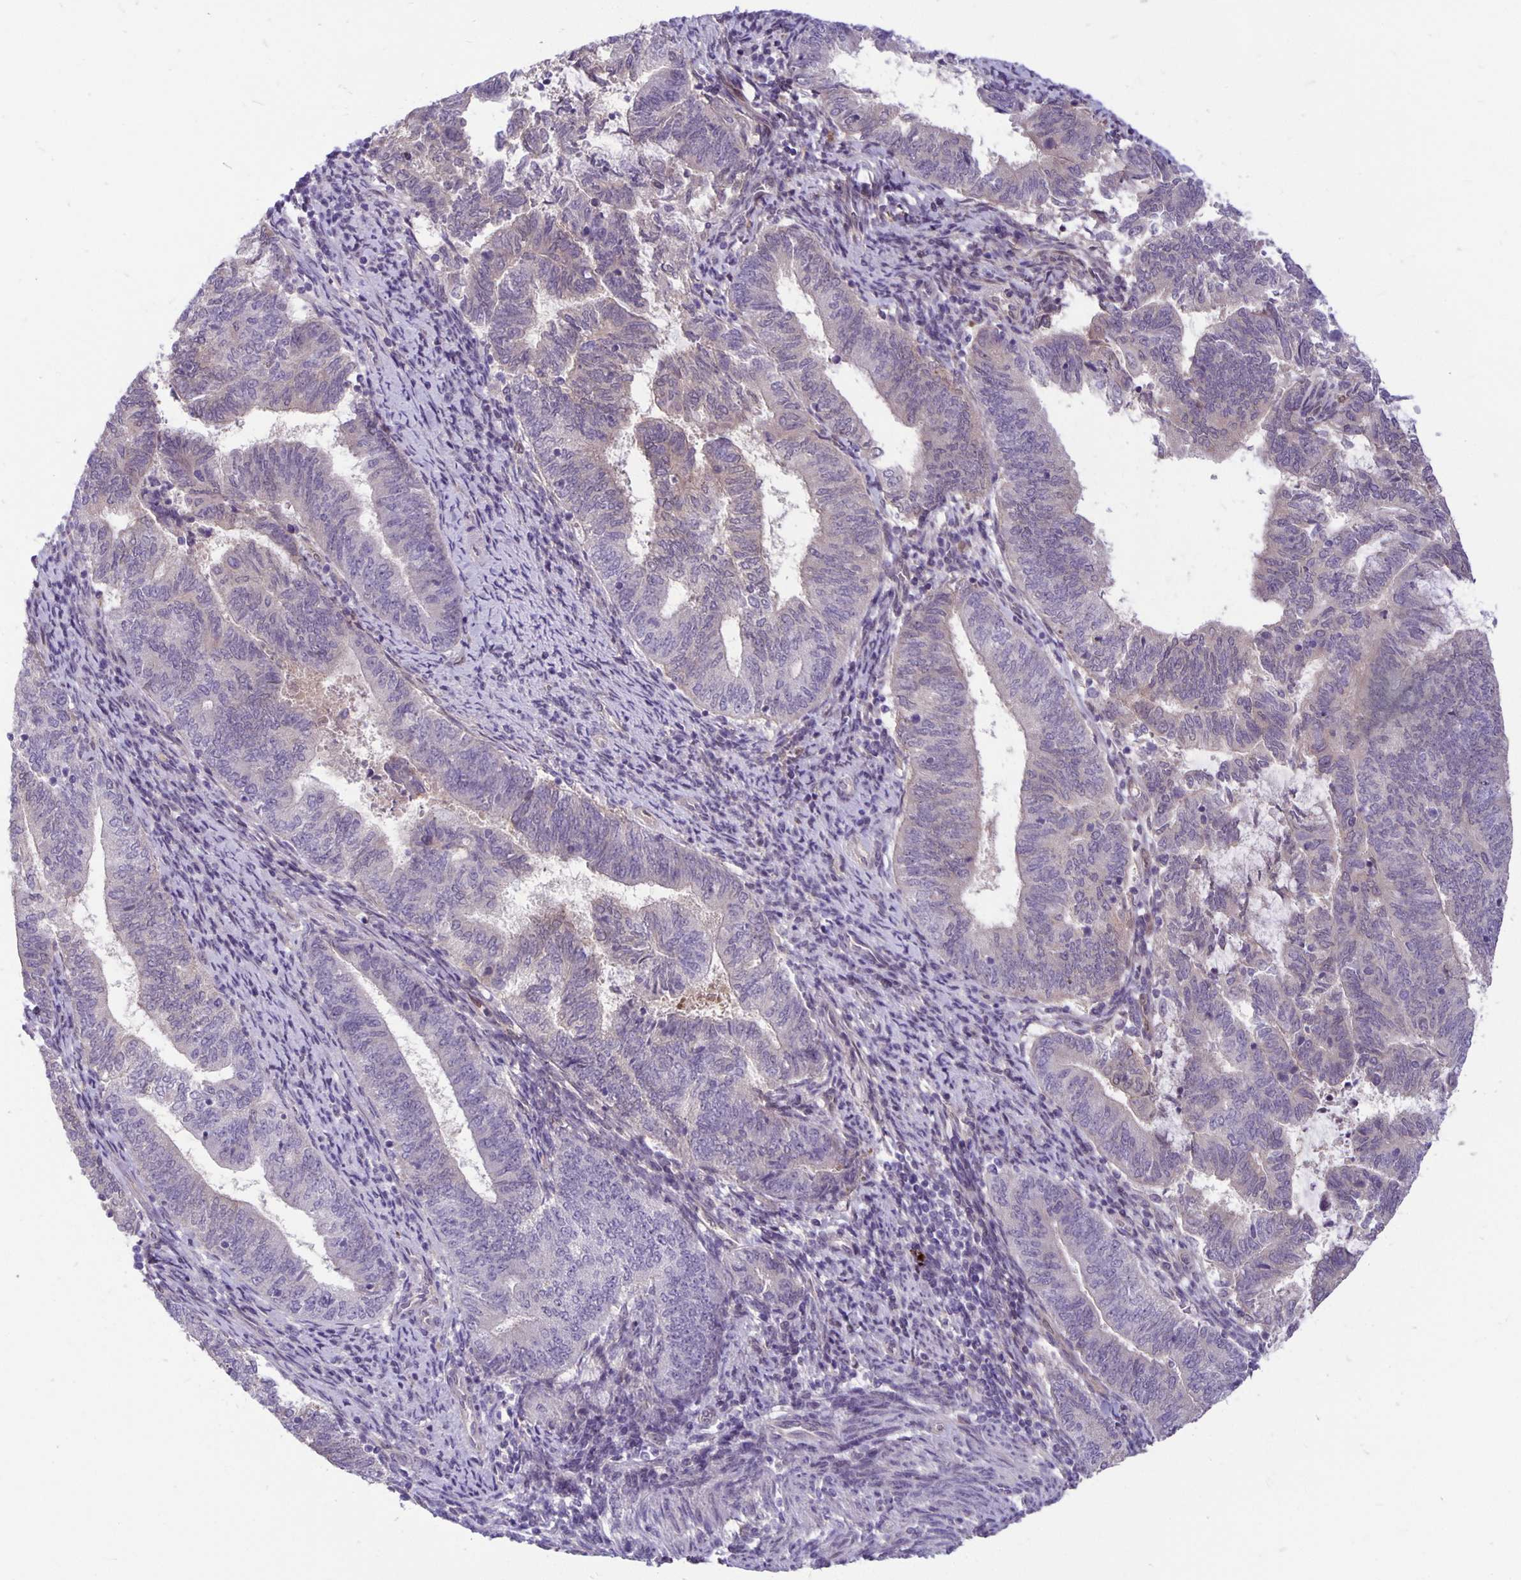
{"staining": {"intensity": "negative", "quantity": "none", "location": "none"}, "tissue": "endometrial cancer", "cell_type": "Tumor cells", "image_type": "cancer", "snomed": [{"axis": "morphology", "description": "Adenocarcinoma, NOS"}, {"axis": "topography", "description": "Endometrium"}], "caption": "High magnification brightfield microscopy of endometrial adenocarcinoma stained with DAB (brown) and counterstained with hematoxylin (blue): tumor cells show no significant expression.", "gene": "TAX1BP3", "patient": {"sex": "female", "age": 65}}